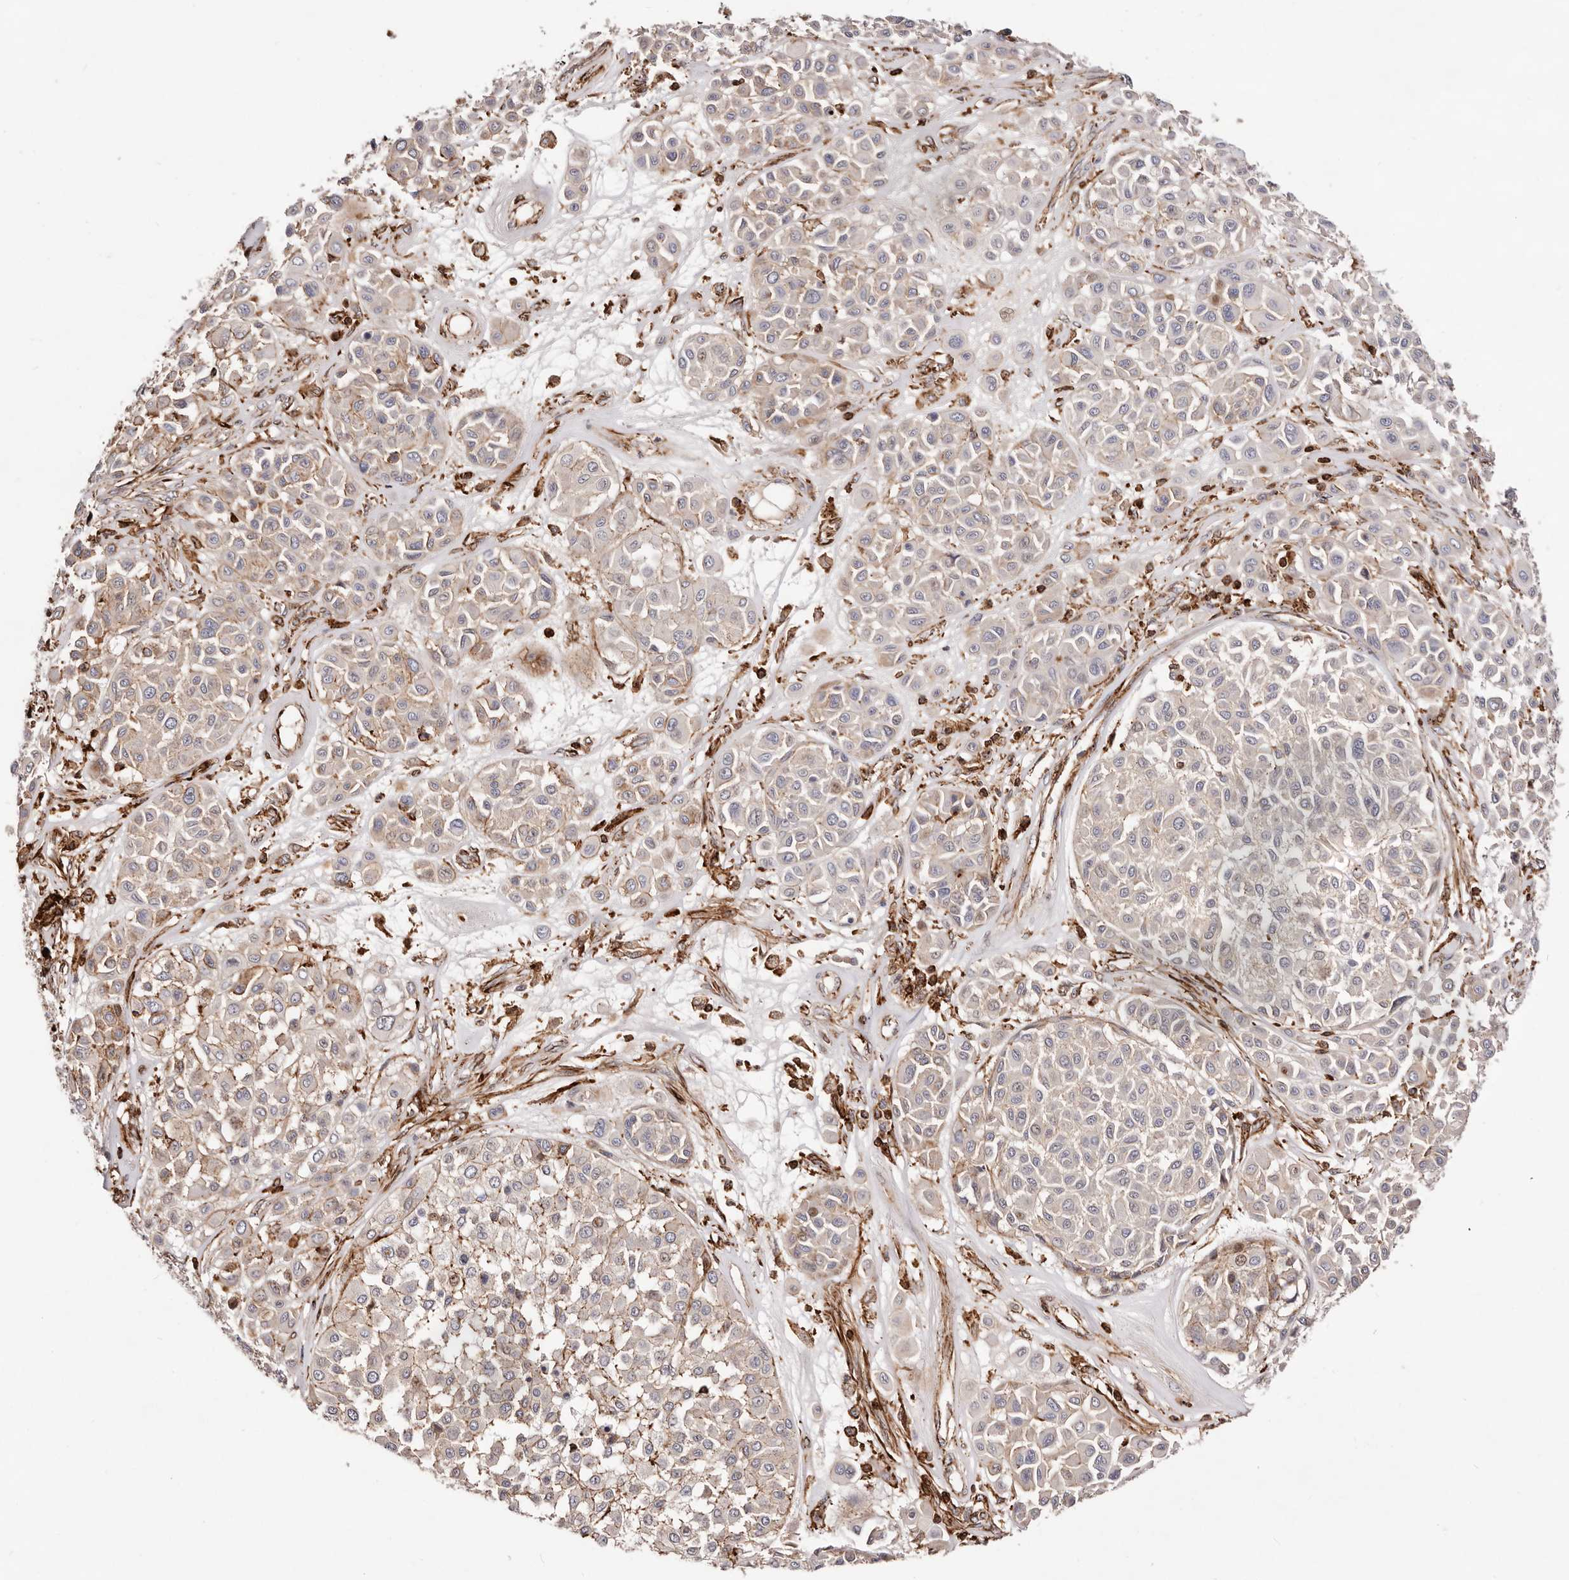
{"staining": {"intensity": "weak", "quantity": "<25%", "location": "cytoplasmic/membranous"}, "tissue": "melanoma", "cell_type": "Tumor cells", "image_type": "cancer", "snomed": [{"axis": "morphology", "description": "Malignant melanoma, Metastatic site"}, {"axis": "topography", "description": "Soft tissue"}], "caption": "Tumor cells are negative for protein expression in human malignant melanoma (metastatic site). The staining was performed using DAB (3,3'-diaminobenzidine) to visualize the protein expression in brown, while the nuclei were stained in blue with hematoxylin (Magnification: 20x).", "gene": "PTPN22", "patient": {"sex": "male", "age": 41}}